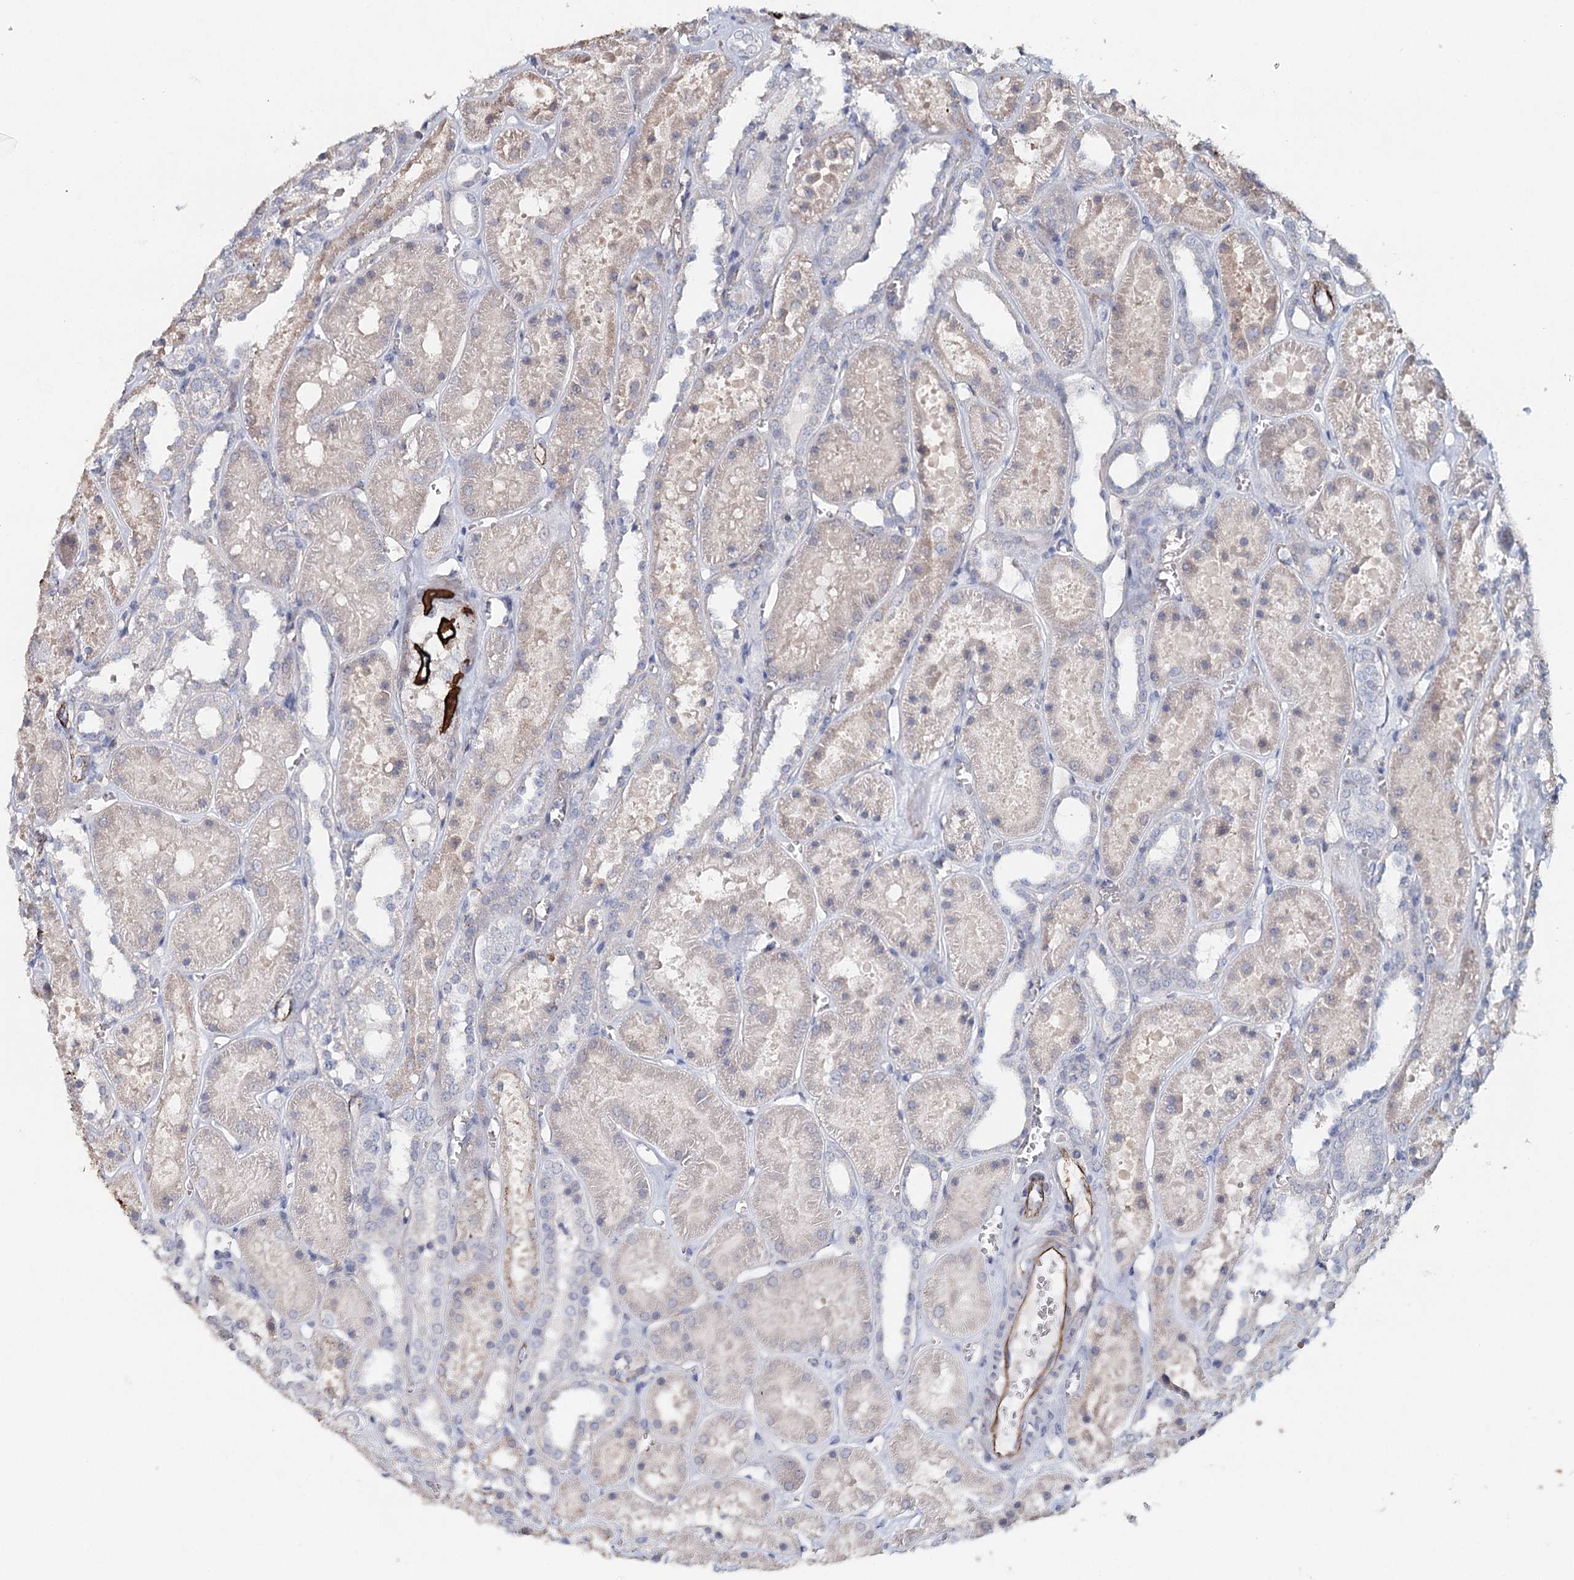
{"staining": {"intensity": "strong", "quantity": ">75%", "location": "cytoplasmic/membranous"}, "tissue": "kidney", "cell_type": "Cells in glomeruli", "image_type": "normal", "snomed": [{"axis": "morphology", "description": "Normal tissue, NOS"}, {"axis": "topography", "description": "Kidney"}], "caption": "About >75% of cells in glomeruli in normal kidney demonstrate strong cytoplasmic/membranous protein expression as visualized by brown immunohistochemical staining.", "gene": "SYNPO", "patient": {"sex": "female", "age": 41}}